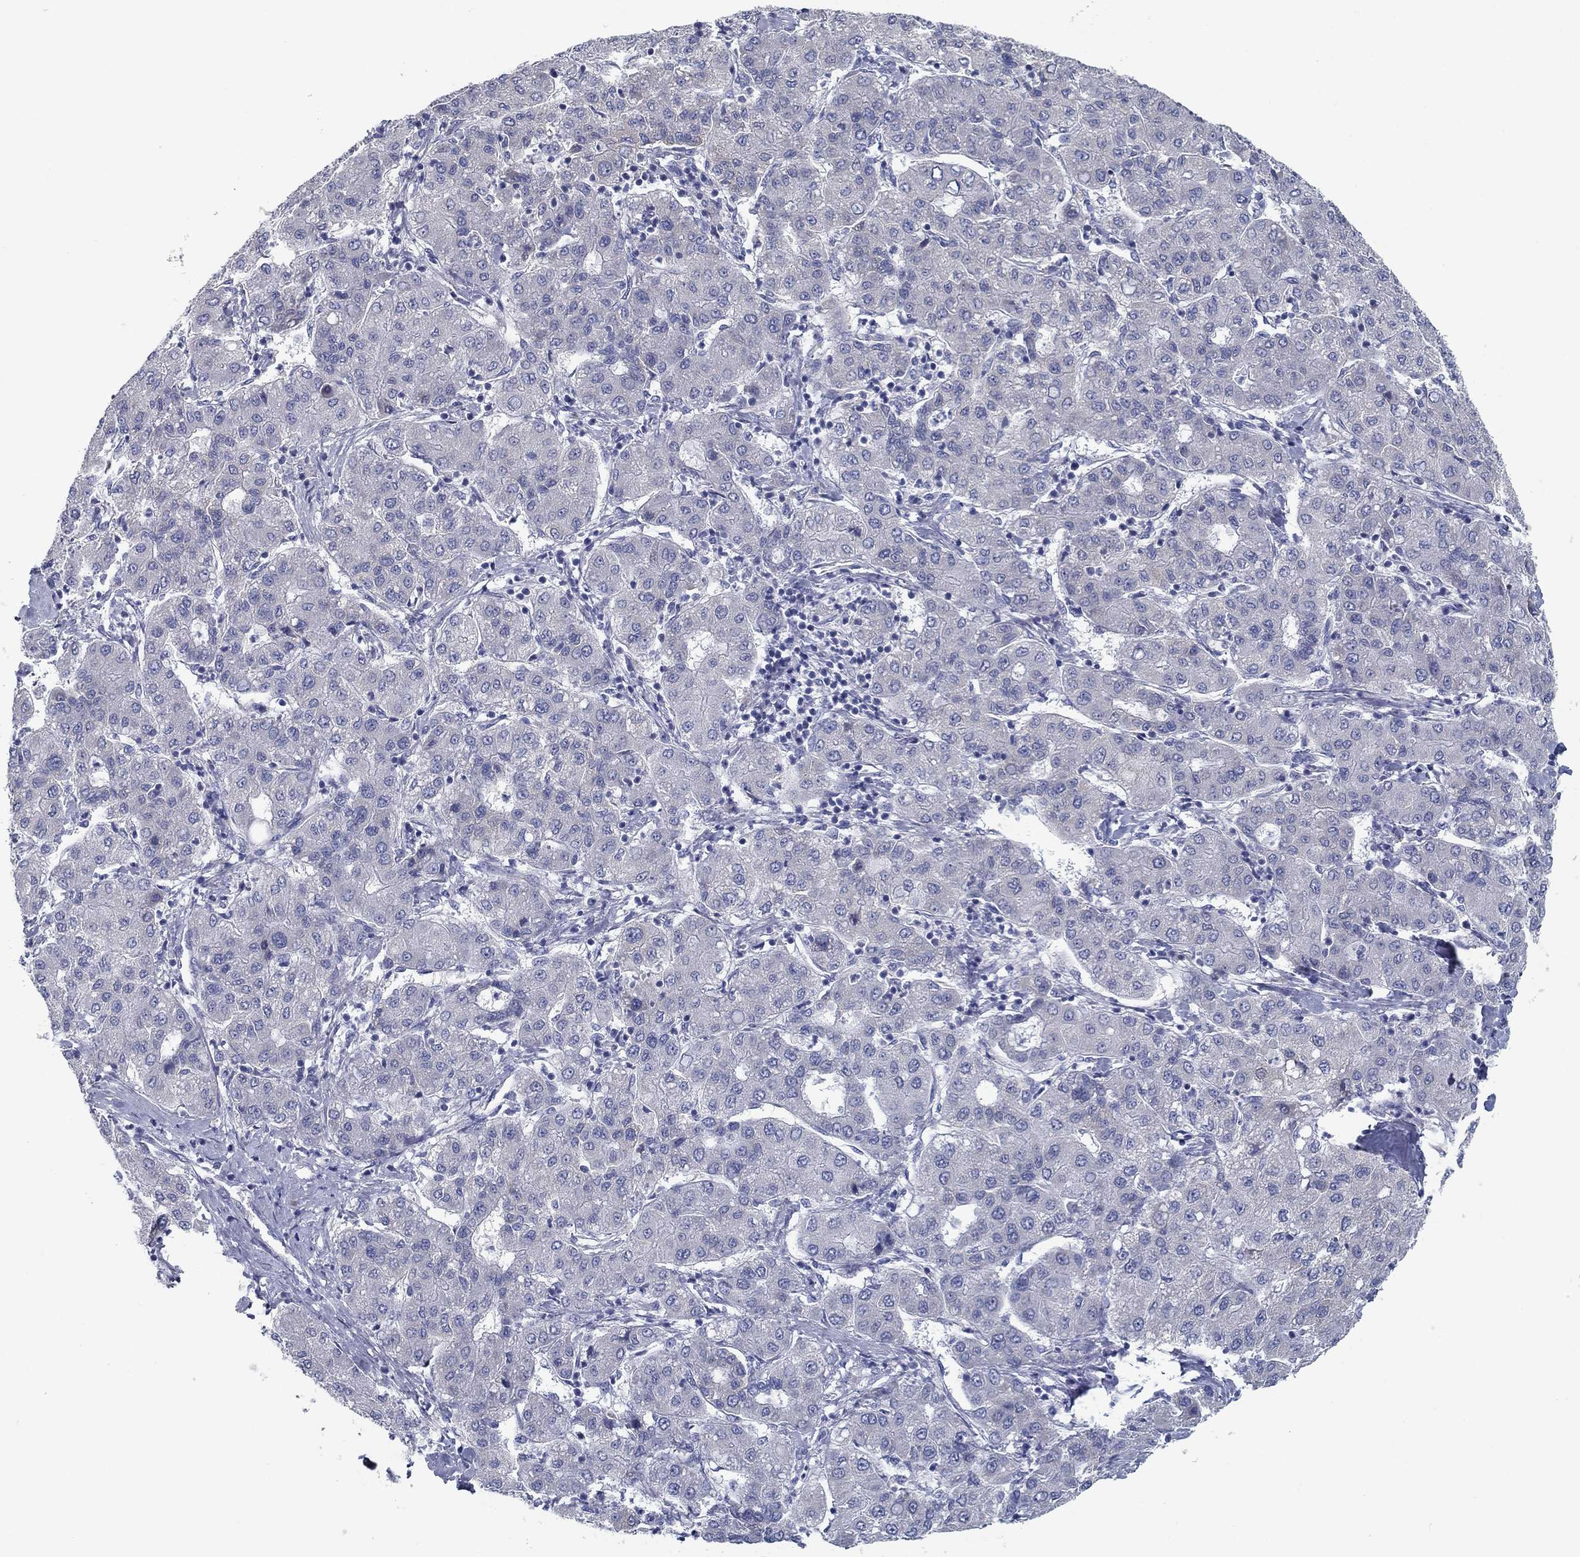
{"staining": {"intensity": "negative", "quantity": "none", "location": "none"}, "tissue": "liver cancer", "cell_type": "Tumor cells", "image_type": "cancer", "snomed": [{"axis": "morphology", "description": "Carcinoma, Hepatocellular, NOS"}, {"axis": "topography", "description": "Liver"}], "caption": "A histopathology image of hepatocellular carcinoma (liver) stained for a protein reveals no brown staining in tumor cells. The staining was performed using DAB to visualize the protein expression in brown, while the nuclei were stained in blue with hematoxylin (Magnification: 20x).", "gene": "FXR1", "patient": {"sex": "male", "age": 65}}